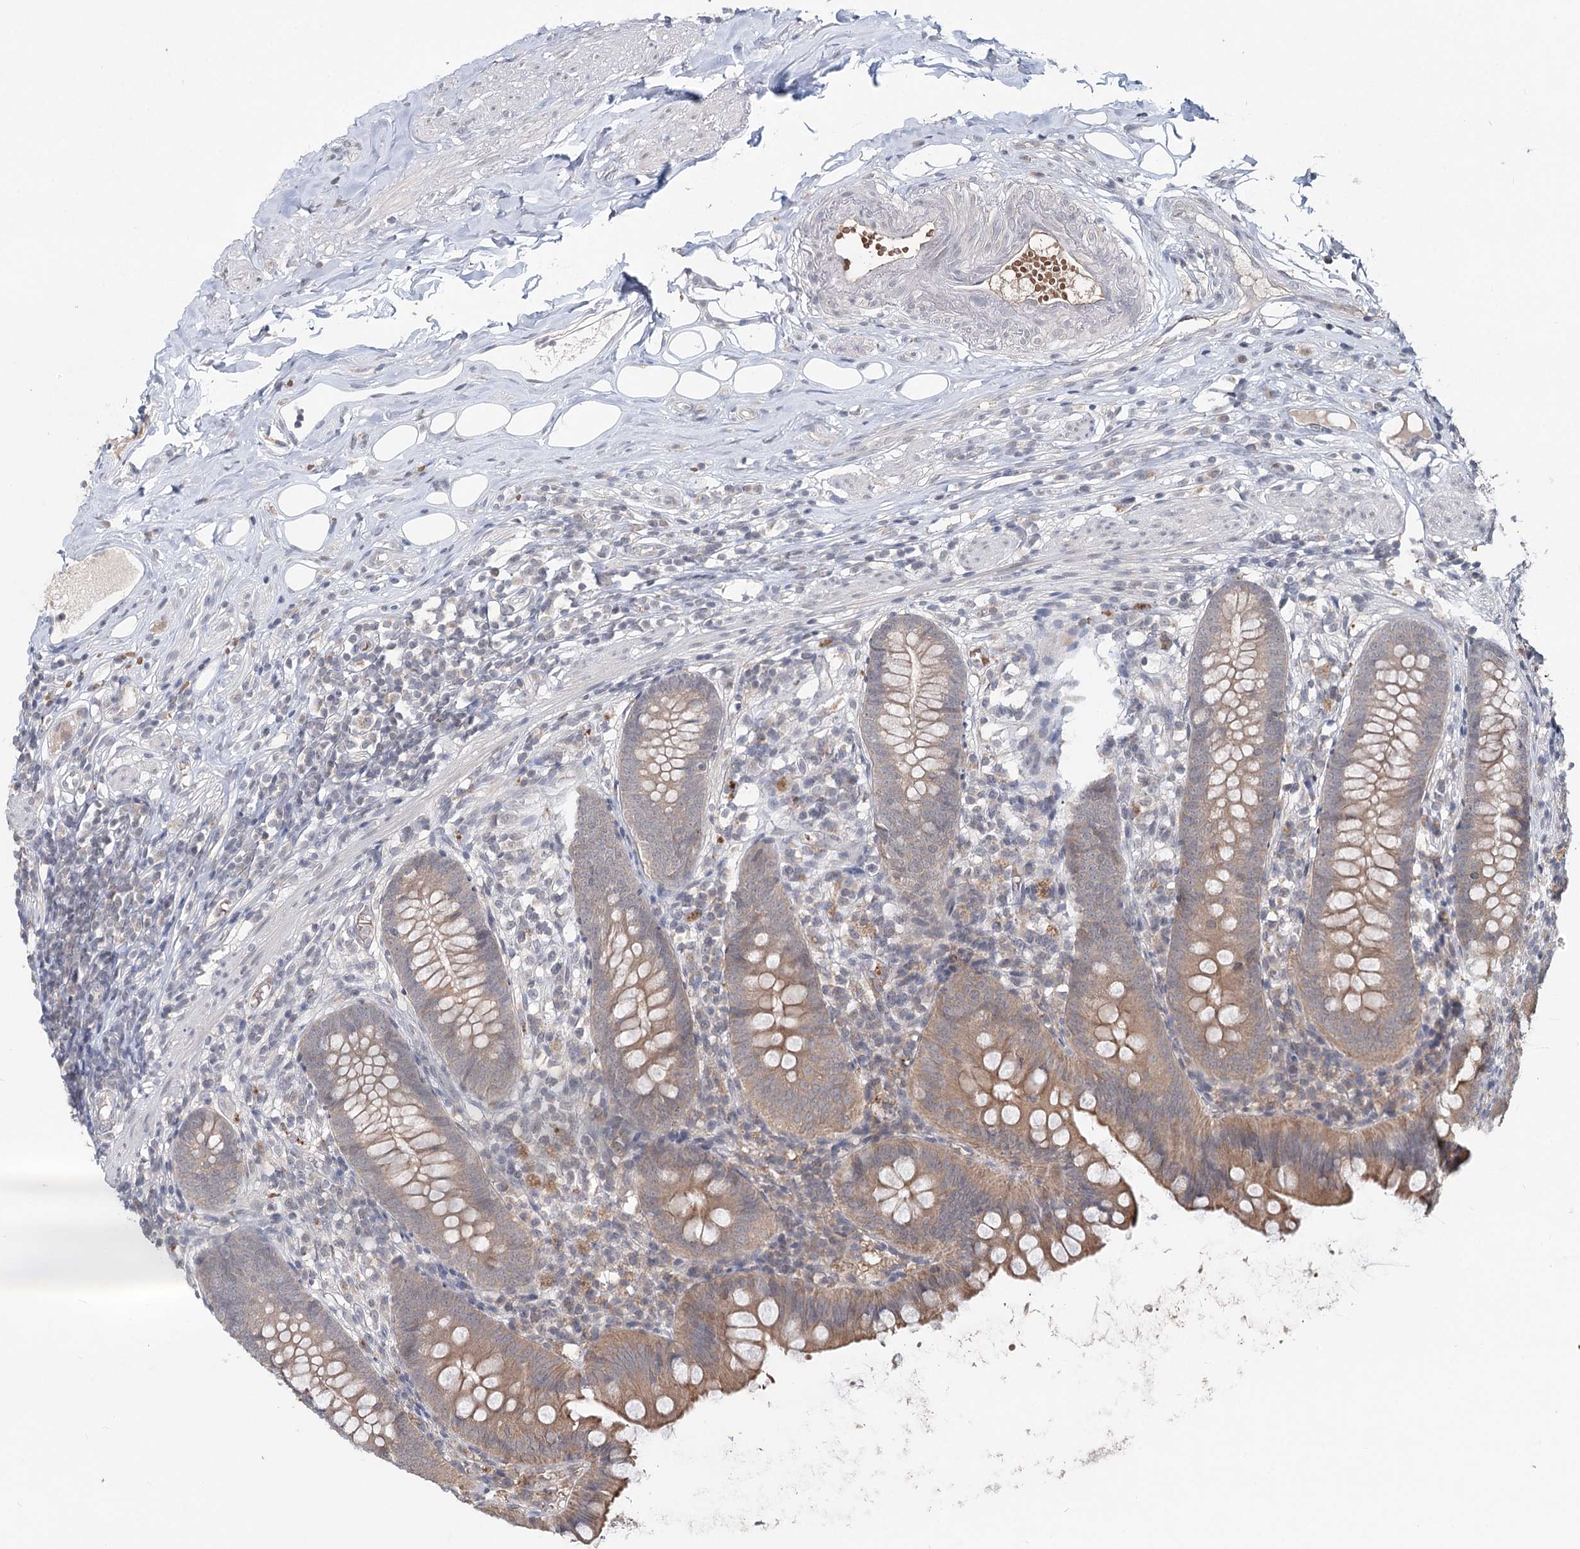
{"staining": {"intensity": "moderate", "quantity": "25%-75%", "location": "cytoplasmic/membranous"}, "tissue": "appendix", "cell_type": "Glandular cells", "image_type": "normal", "snomed": [{"axis": "morphology", "description": "Normal tissue, NOS"}, {"axis": "topography", "description": "Appendix"}], "caption": "Appendix stained with DAB immunohistochemistry (IHC) exhibits medium levels of moderate cytoplasmic/membranous positivity in approximately 25%-75% of glandular cells.", "gene": "FBXO7", "patient": {"sex": "female", "age": 62}}